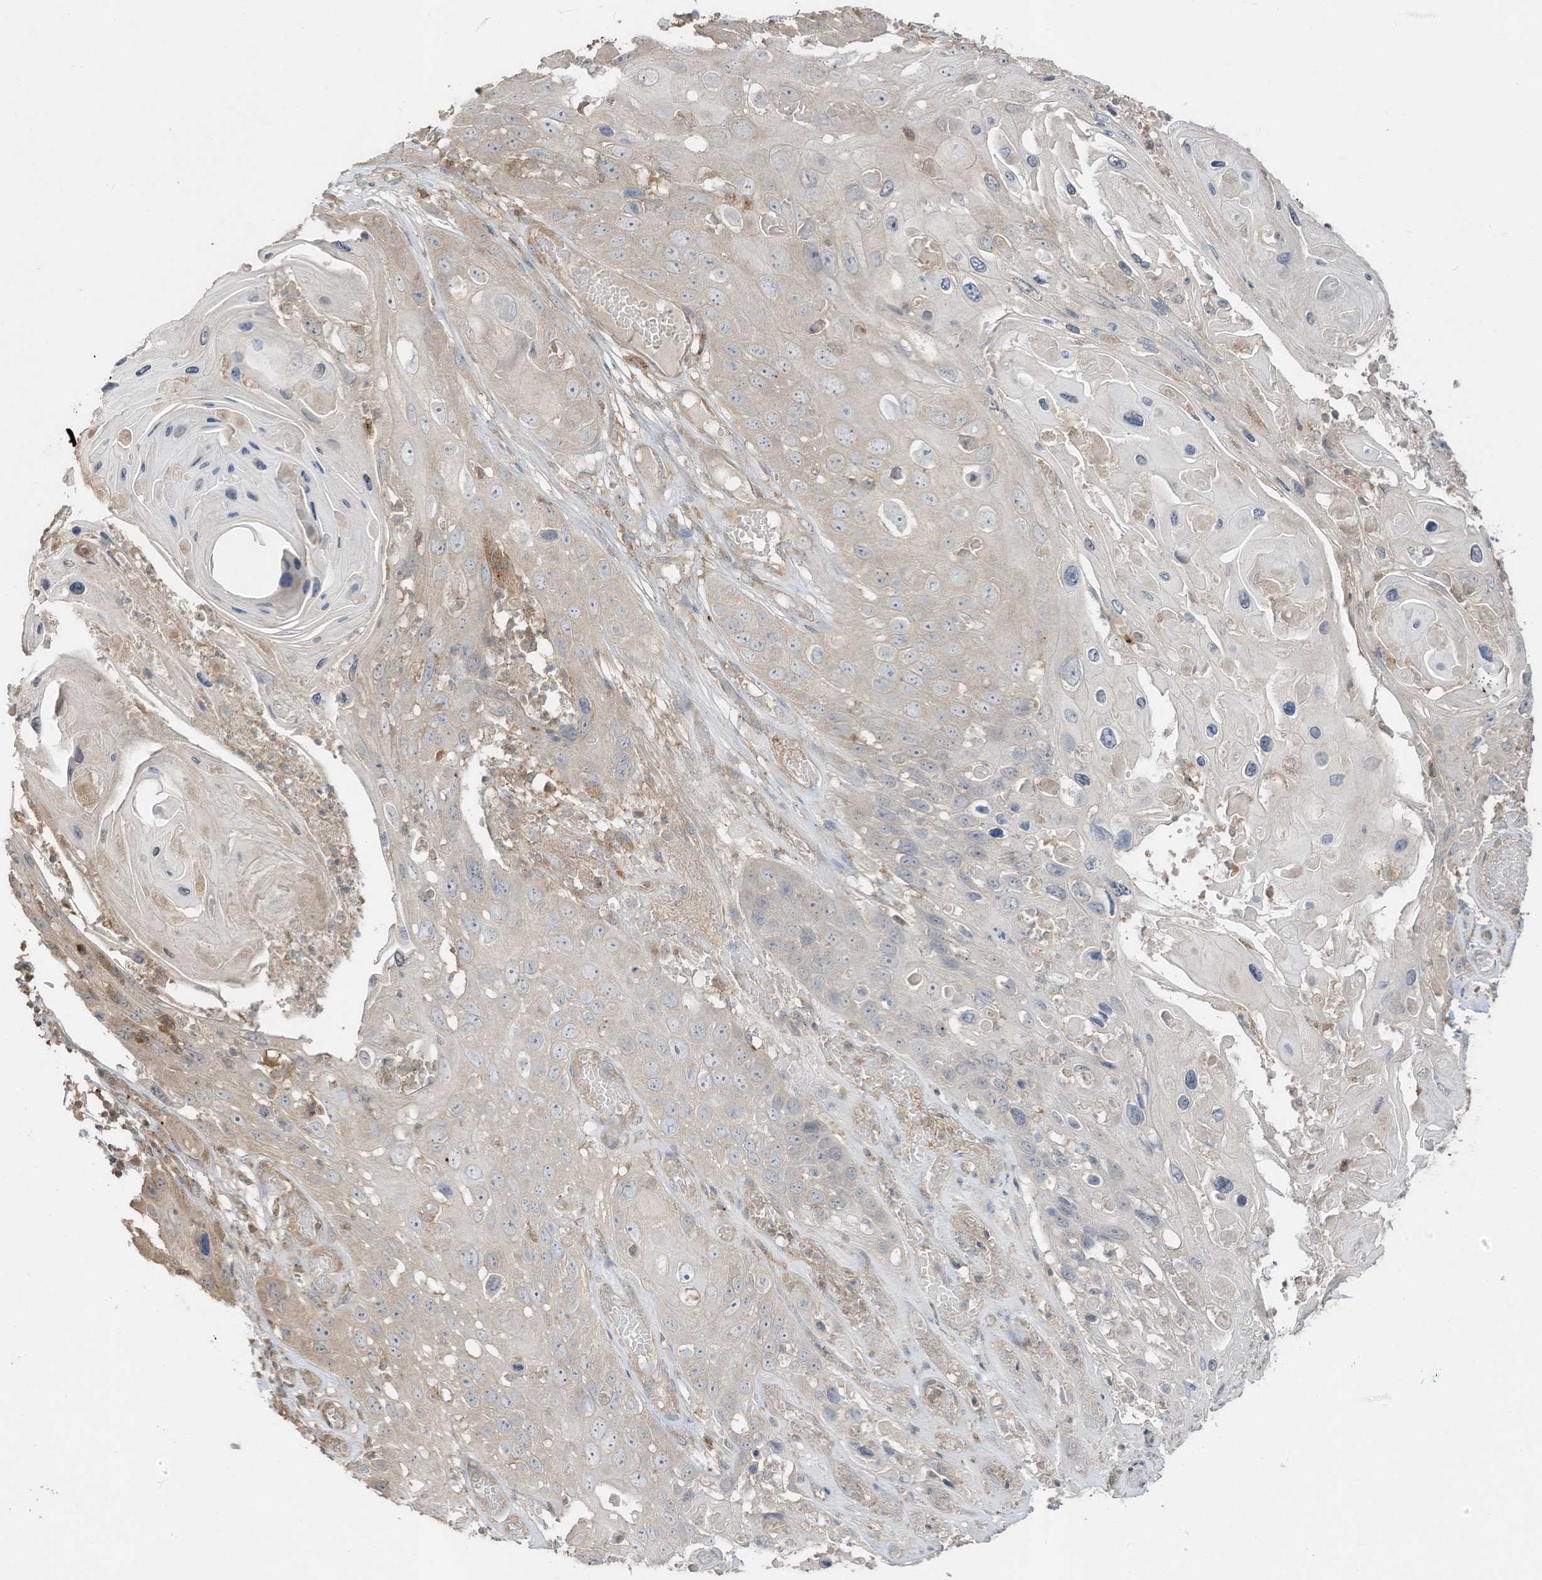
{"staining": {"intensity": "negative", "quantity": "none", "location": "none"}, "tissue": "skin cancer", "cell_type": "Tumor cells", "image_type": "cancer", "snomed": [{"axis": "morphology", "description": "Squamous cell carcinoma, NOS"}, {"axis": "topography", "description": "Skin"}], "caption": "This is an immunohistochemistry micrograph of skin cancer (squamous cell carcinoma). There is no staining in tumor cells.", "gene": "LDAH", "patient": {"sex": "male", "age": 55}}